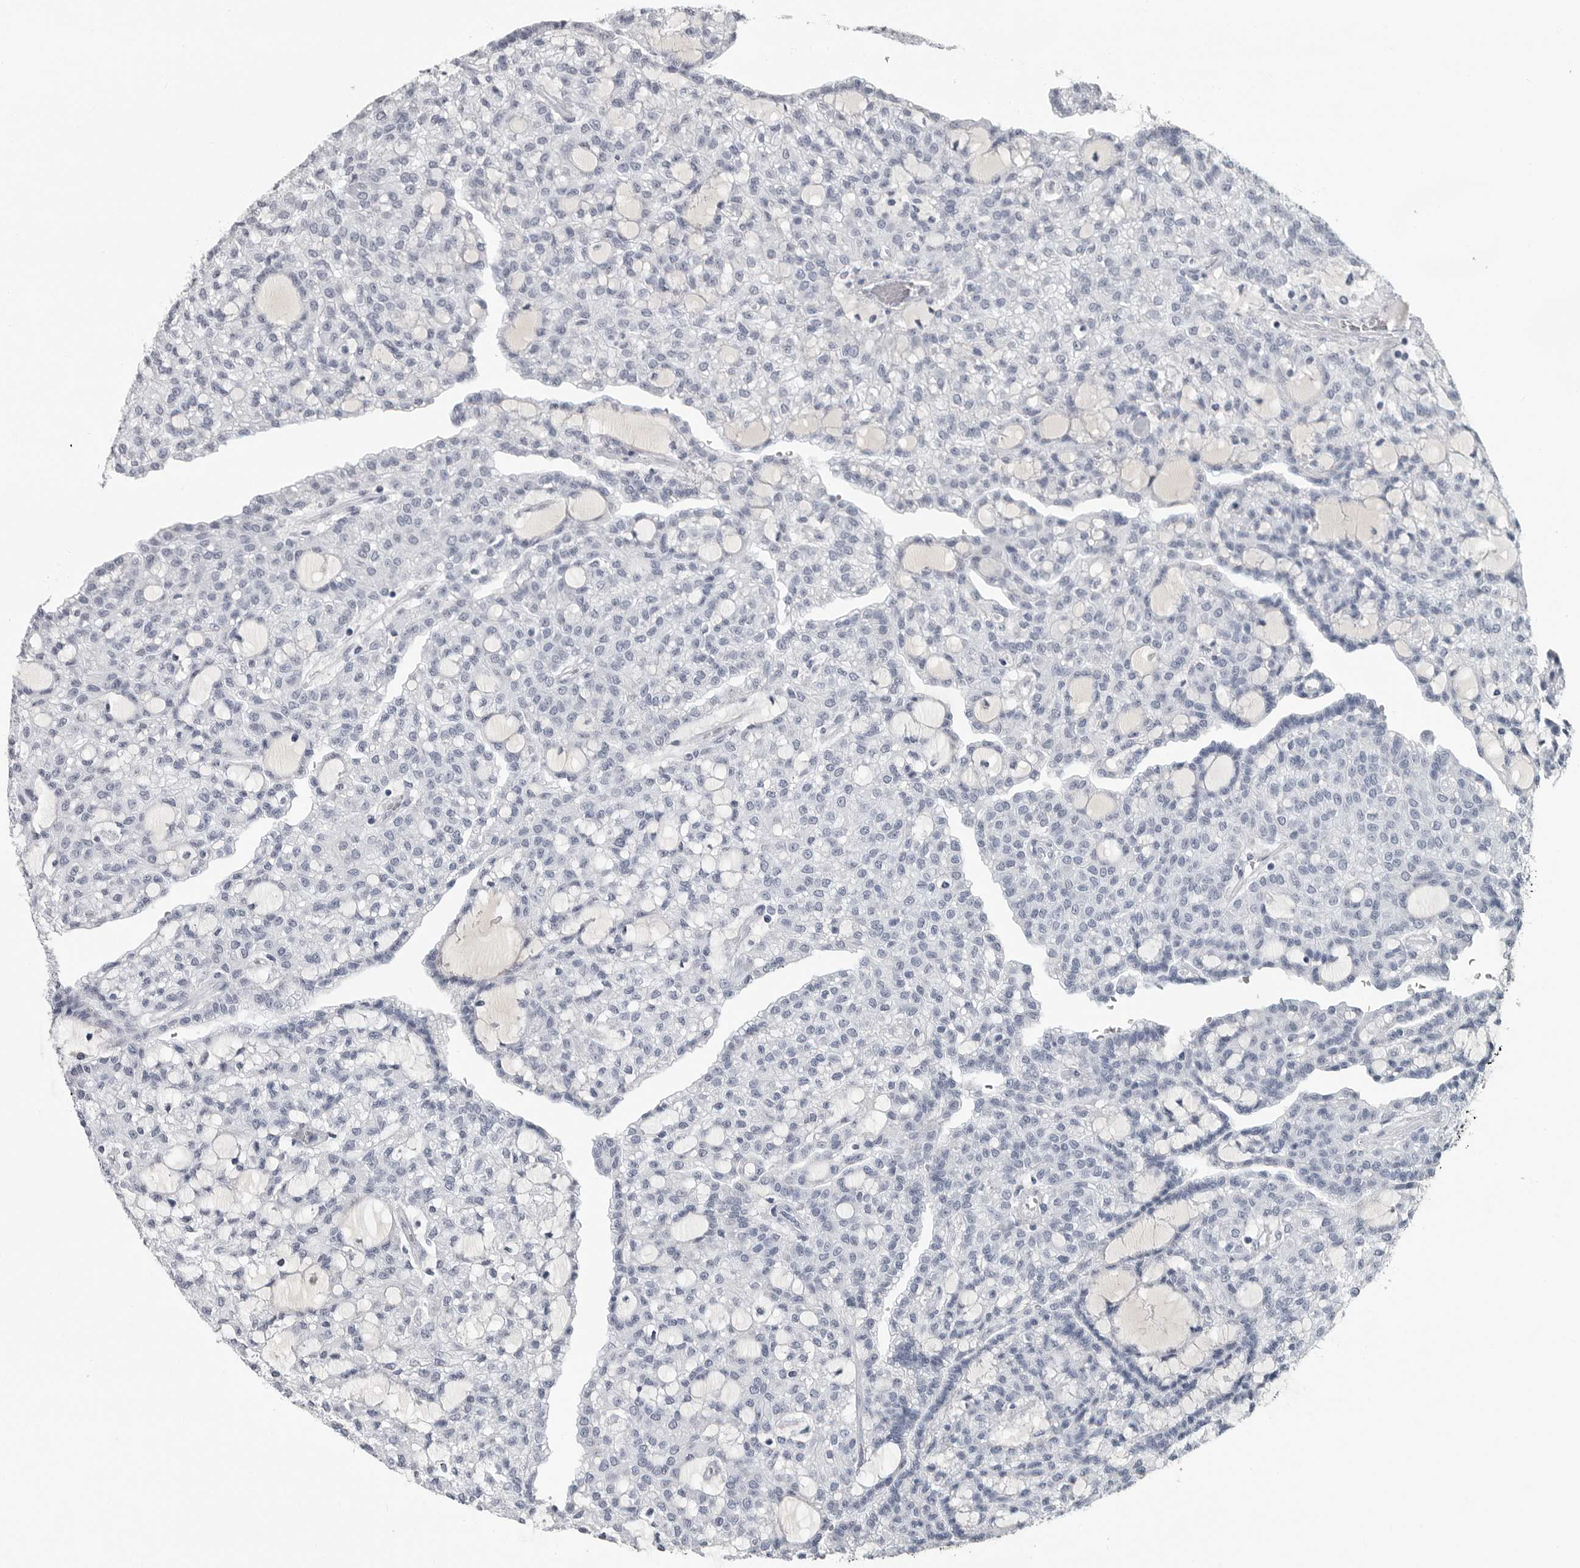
{"staining": {"intensity": "negative", "quantity": "none", "location": "none"}, "tissue": "renal cancer", "cell_type": "Tumor cells", "image_type": "cancer", "snomed": [{"axis": "morphology", "description": "Adenocarcinoma, NOS"}, {"axis": "topography", "description": "Kidney"}], "caption": "Protein analysis of adenocarcinoma (renal) displays no significant staining in tumor cells.", "gene": "AMPD1", "patient": {"sex": "male", "age": 63}}